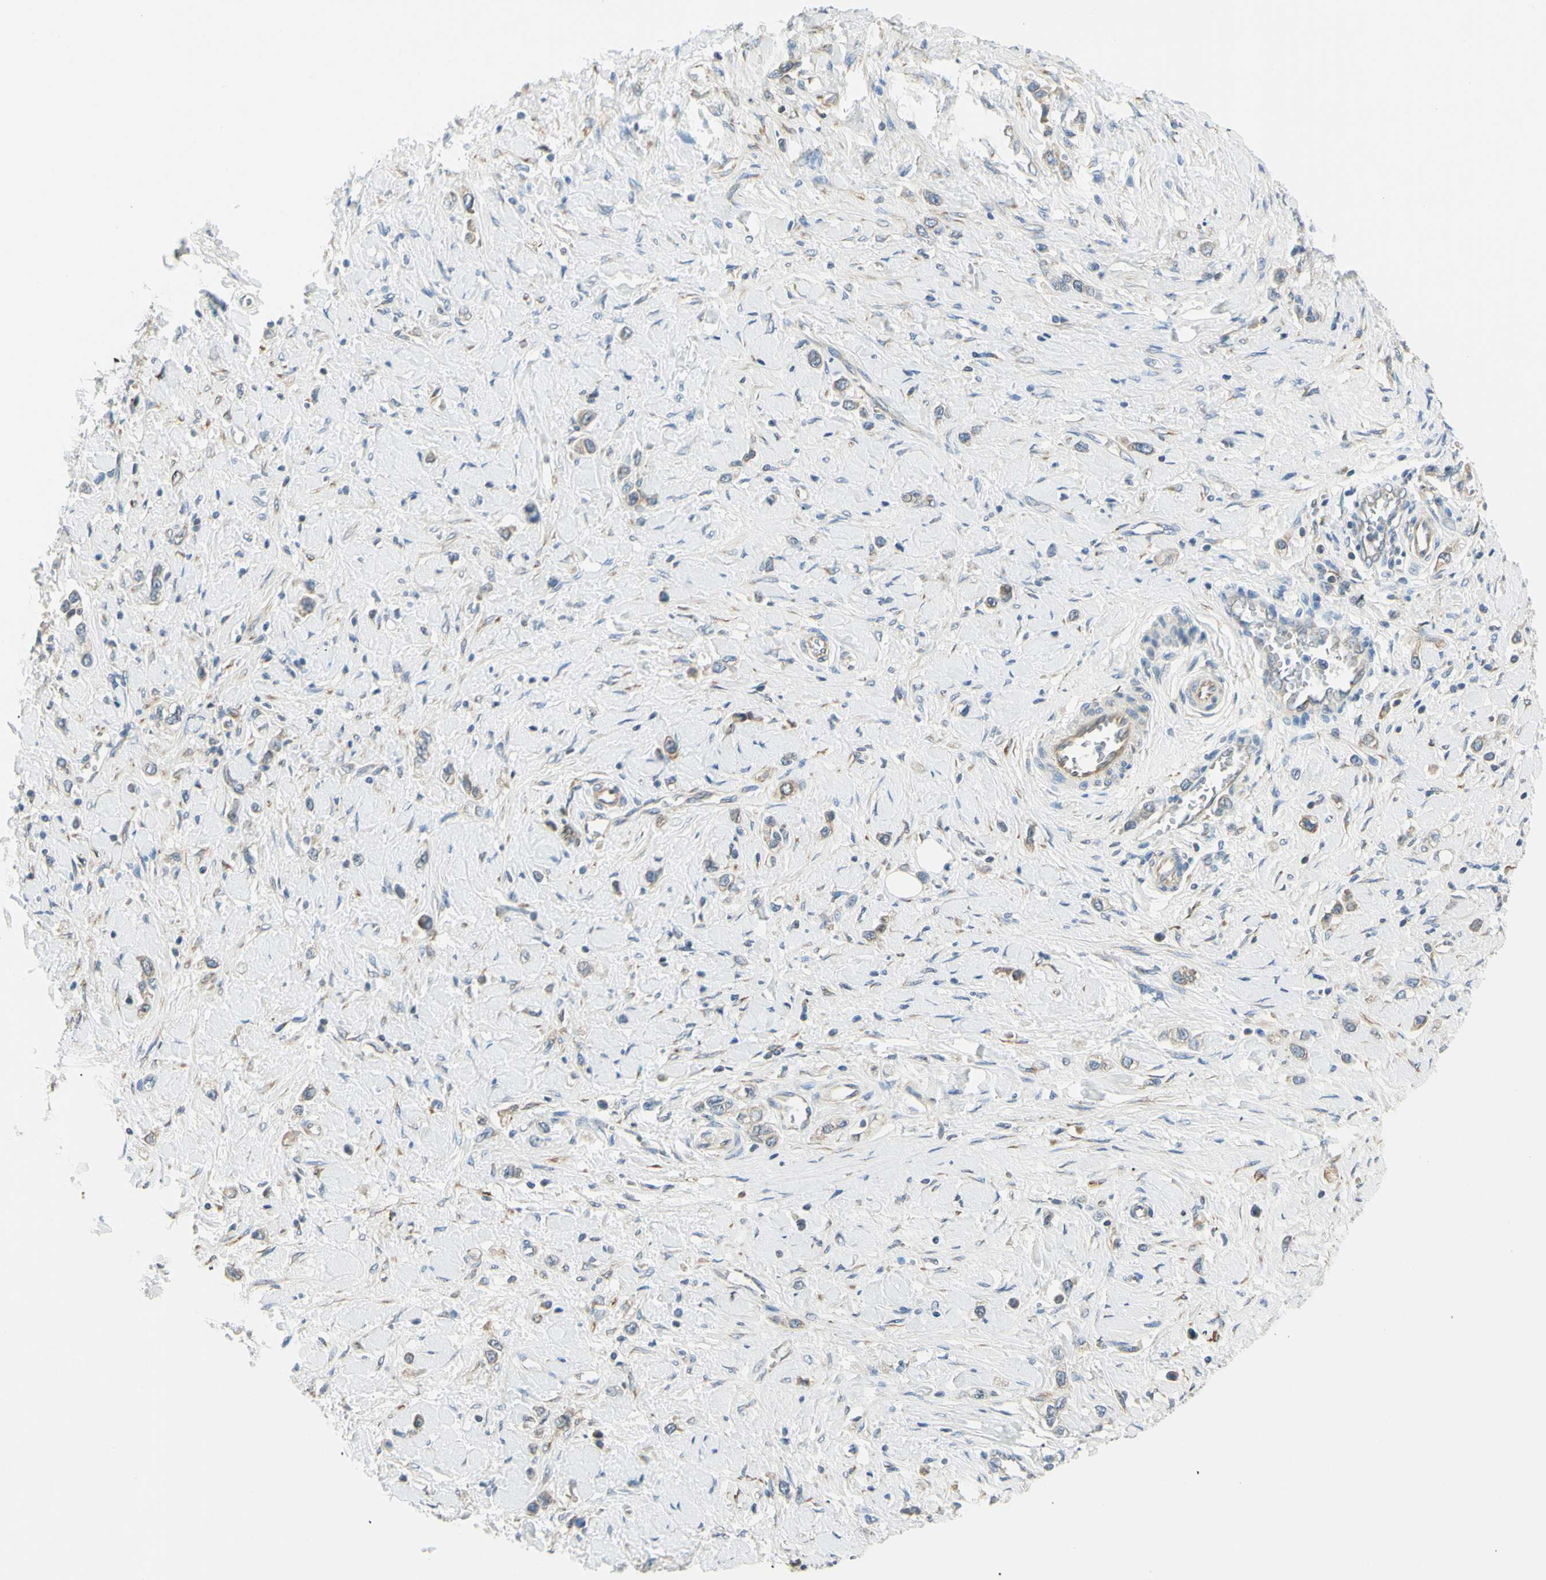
{"staining": {"intensity": "weak", "quantity": "<25%", "location": "cytoplasmic/membranous"}, "tissue": "stomach cancer", "cell_type": "Tumor cells", "image_type": "cancer", "snomed": [{"axis": "morphology", "description": "Normal tissue, NOS"}, {"axis": "morphology", "description": "Adenocarcinoma, NOS"}, {"axis": "topography", "description": "Stomach, upper"}, {"axis": "topography", "description": "Stomach"}], "caption": "A histopathology image of human adenocarcinoma (stomach) is negative for staining in tumor cells.", "gene": "IGDCC4", "patient": {"sex": "female", "age": 65}}